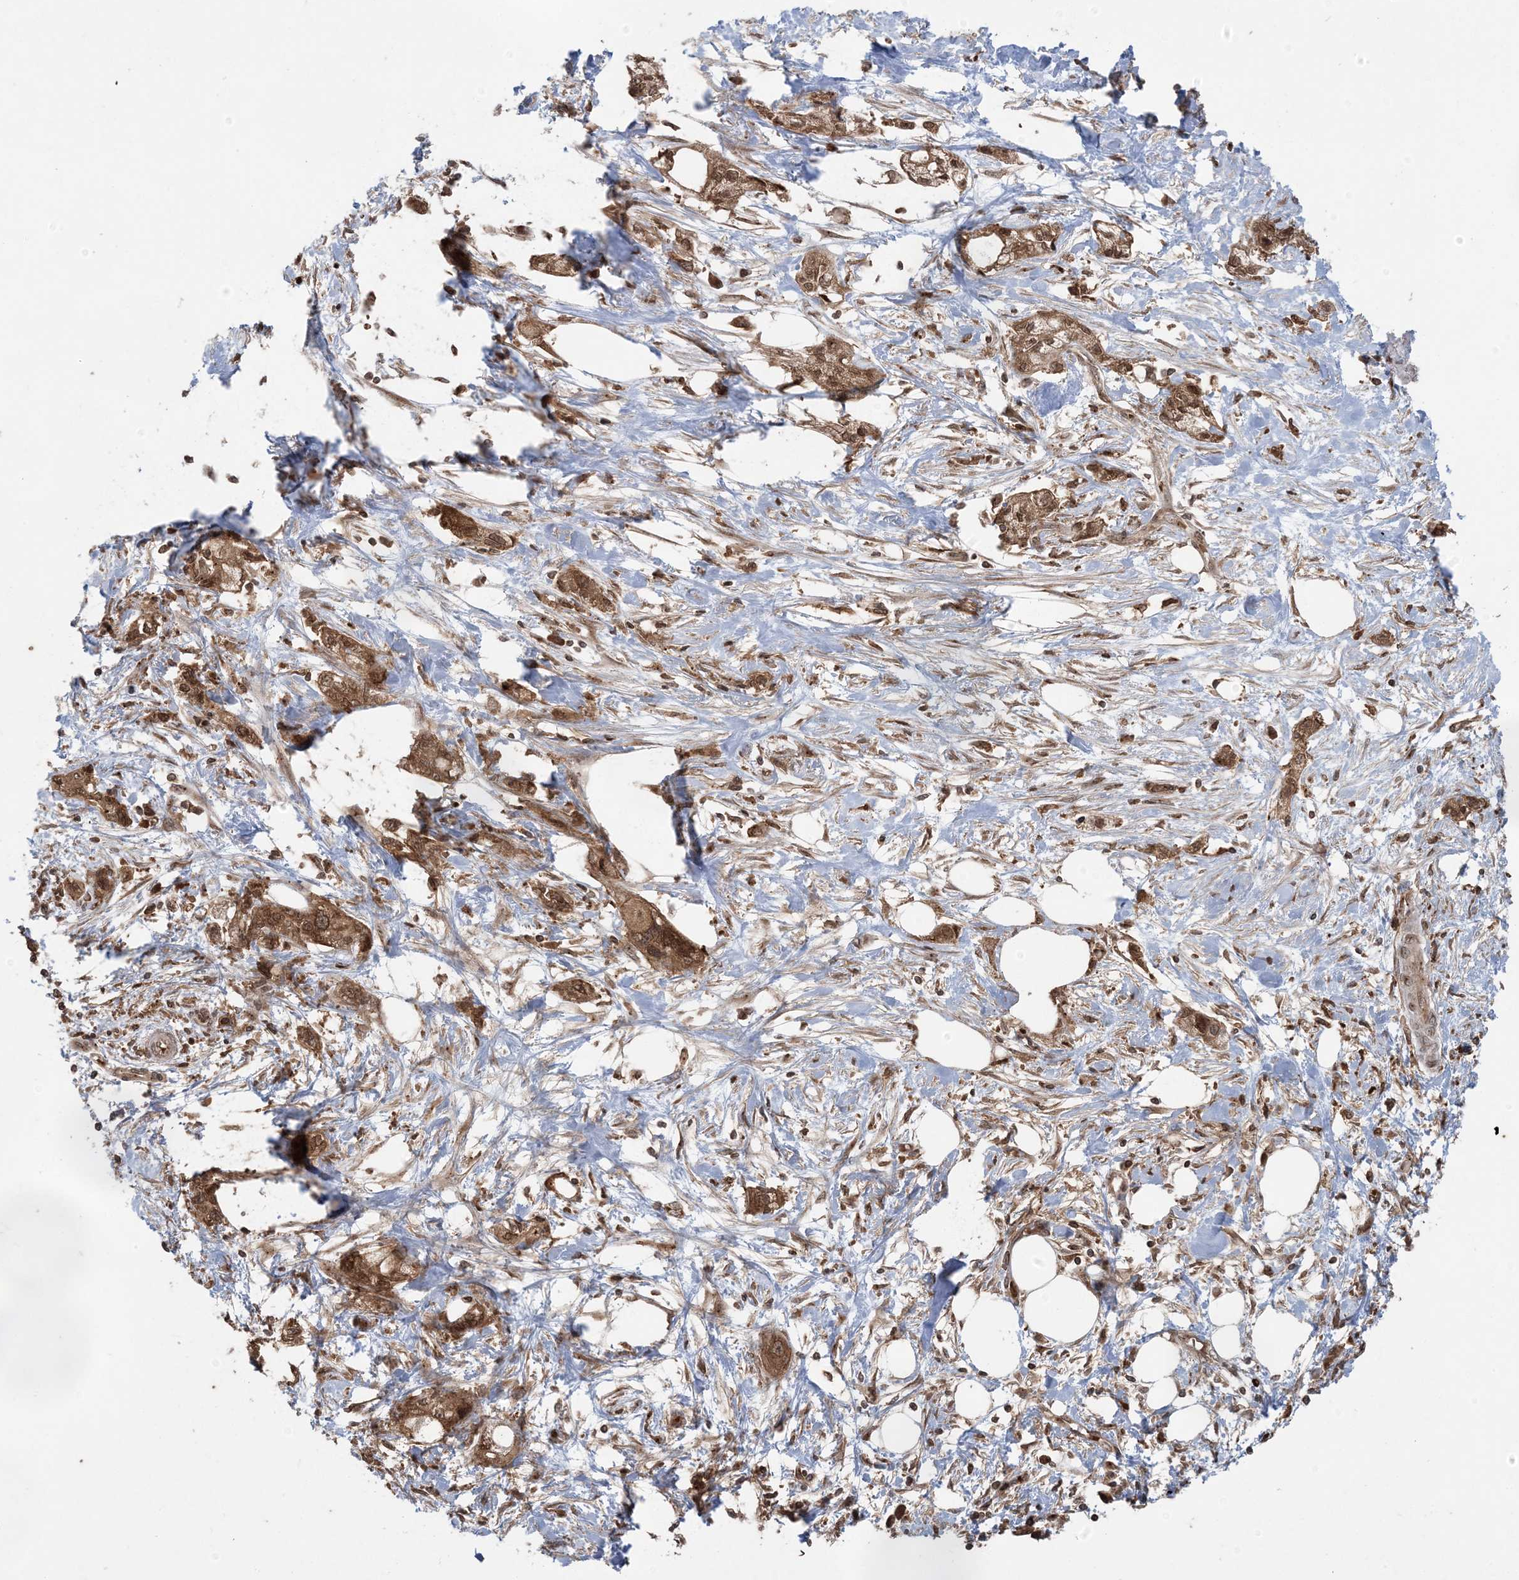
{"staining": {"intensity": "moderate", "quantity": ">75%", "location": "cytoplasmic/membranous,nuclear"}, "tissue": "pancreatic cancer", "cell_type": "Tumor cells", "image_type": "cancer", "snomed": [{"axis": "morphology", "description": "Adenocarcinoma, NOS"}, {"axis": "topography", "description": "Pancreas"}], "caption": "Approximately >75% of tumor cells in human pancreatic cancer exhibit moderate cytoplasmic/membranous and nuclear protein expression as visualized by brown immunohistochemical staining.", "gene": "DDX19B", "patient": {"sex": "male", "age": 70}}